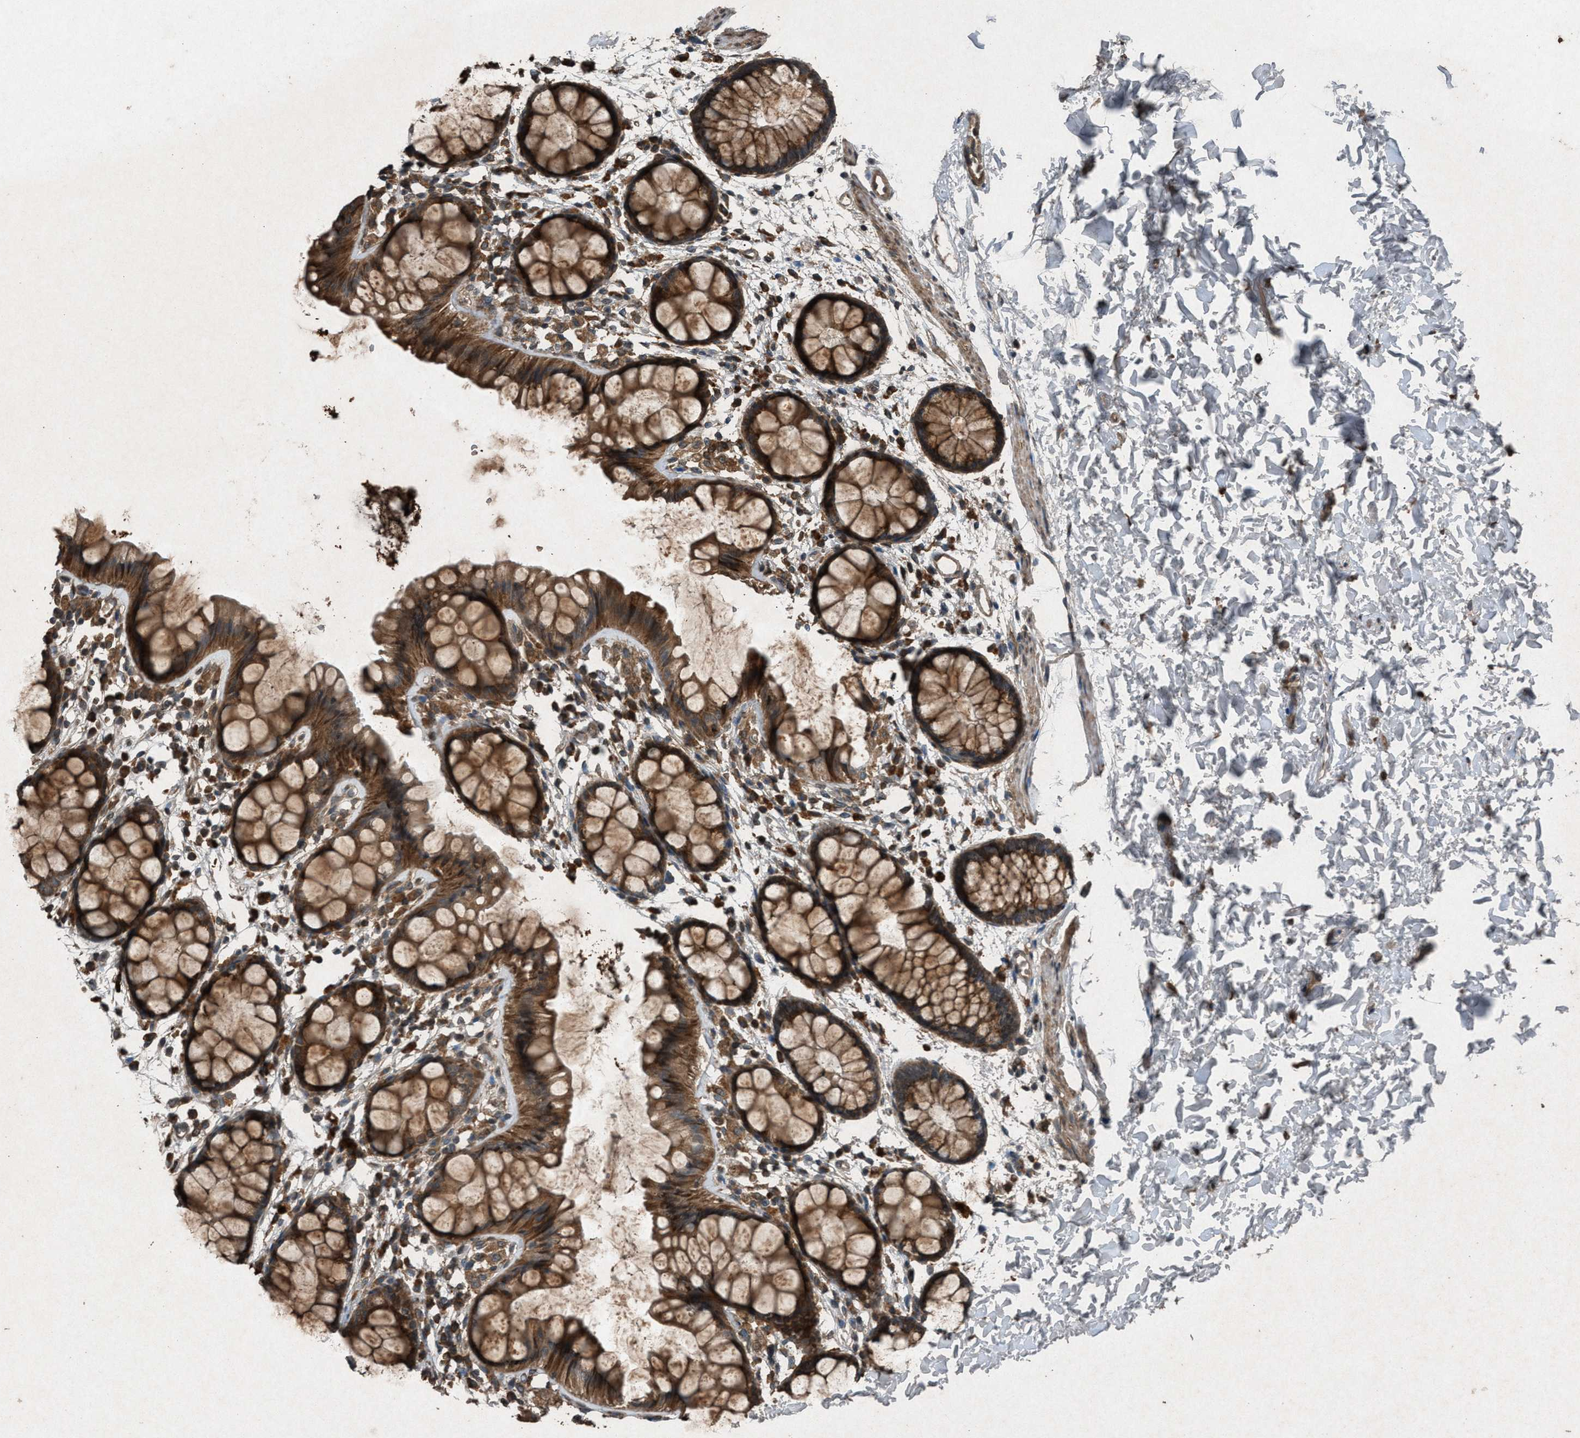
{"staining": {"intensity": "strong", "quantity": ">75%", "location": "cytoplasmic/membranous"}, "tissue": "rectum", "cell_type": "Glandular cells", "image_type": "normal", "snomed": [{"axis": "morphology", "description": "Normal tissue, NOS"}, {"axis": "topography", "description": "Rectum"}], "caption": "Brown immunohistochemical staining in normal rectum demonstrates strong cytoplasmic/membranous positivity in about >75% of glandular cells.", "gene": "CALR", "patient": {"sex": "female", "age": 66}}